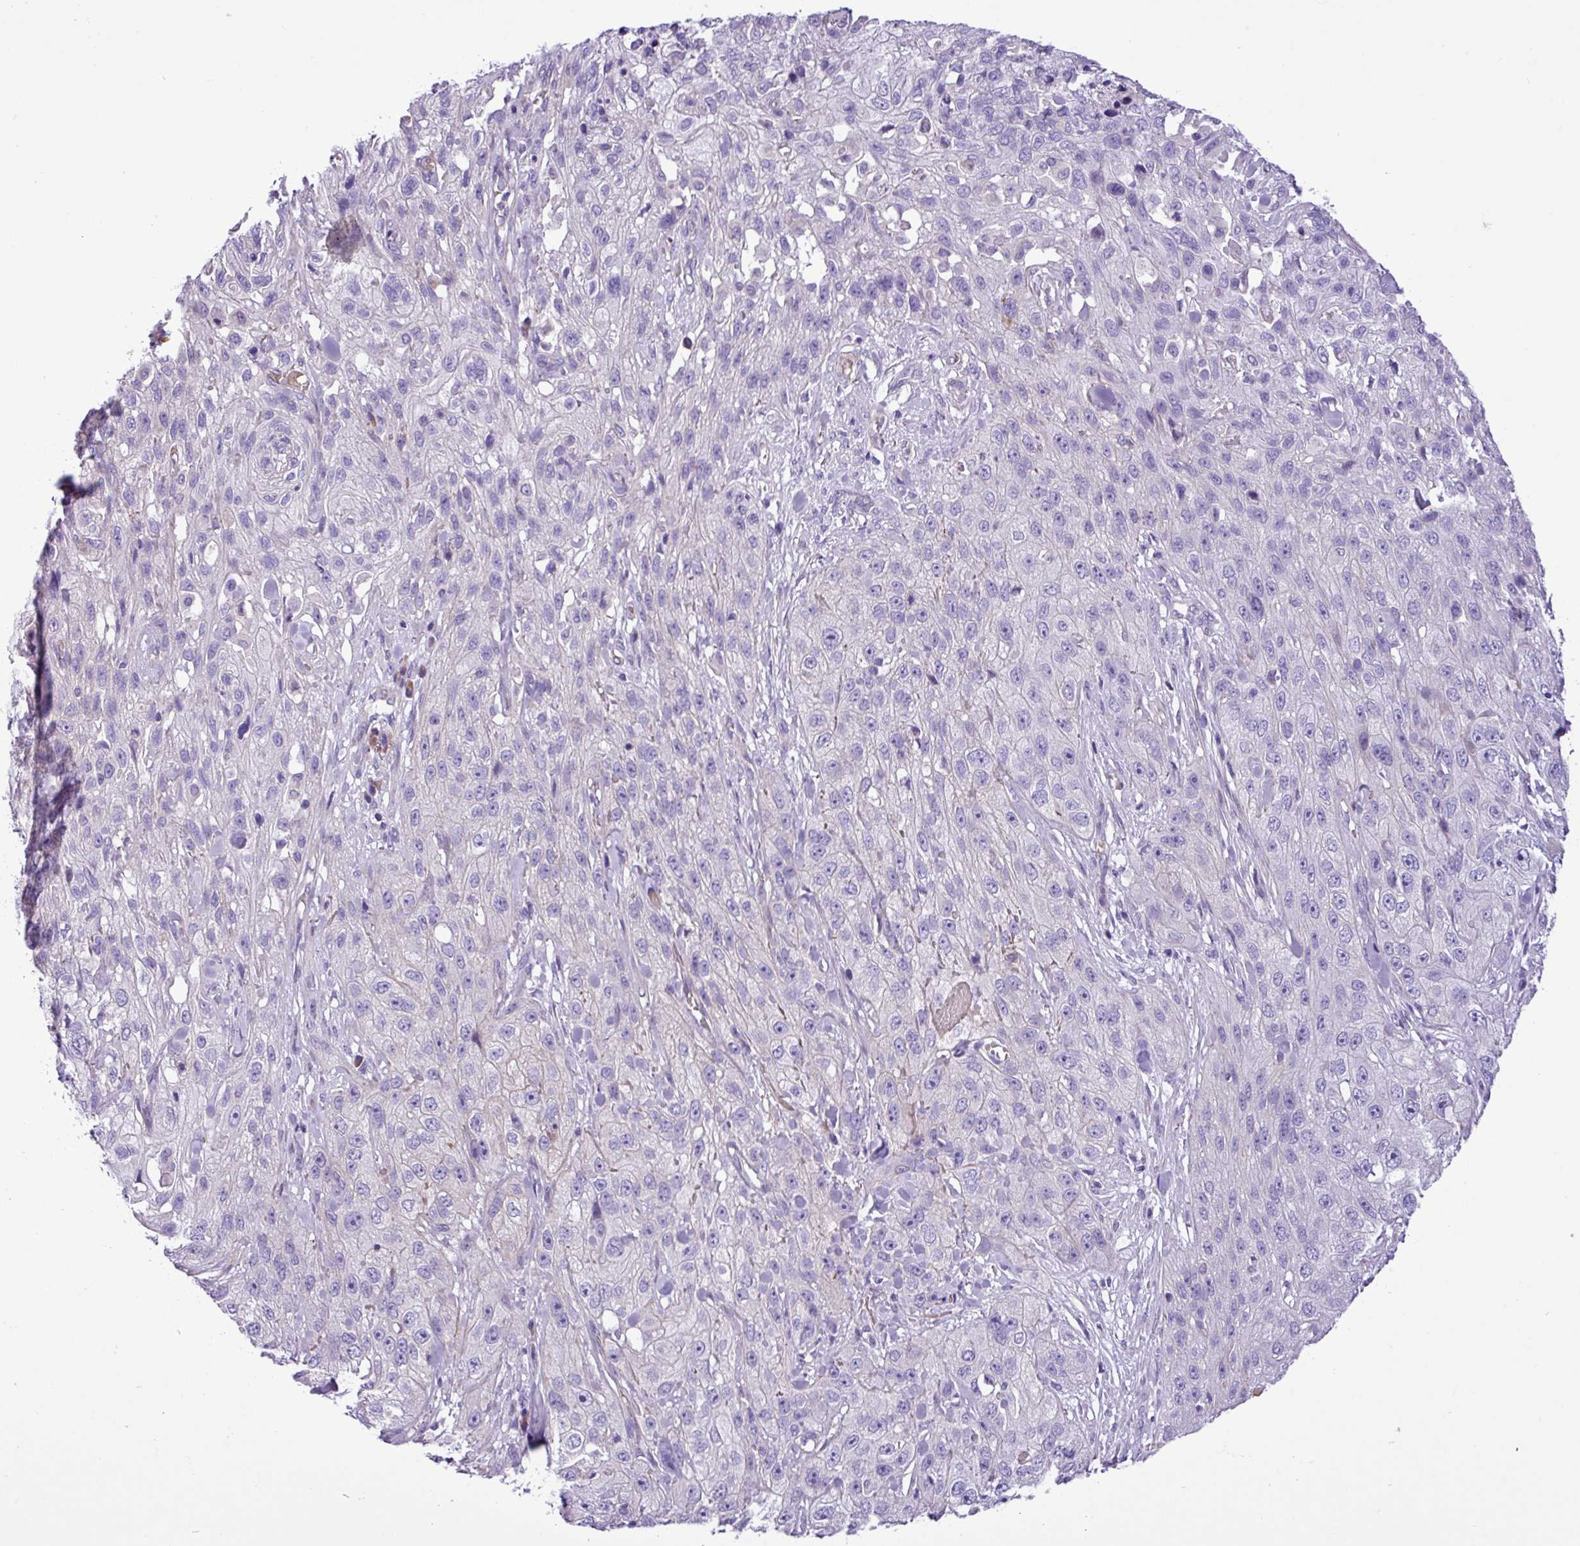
{"staining": {"intensity": "negative", "quantity": "none", "location": "none"}, "tissue": "skin cancer", "cell_type": "Tumor cells", "image_type": "cancer", "snomed": [{"axis": "morphology", "description": "Squamous cell carcinoma, NOS"}, {"axis": "topography", "description": "Skin"}, {"axis": "topography", "description": "Vulva"}], "caption": "Micrograph shows no significant protein staining in tumor cells of skin cancer.", "gene": "C11orf91", "patient": {"sex": "female", "age": 86}}